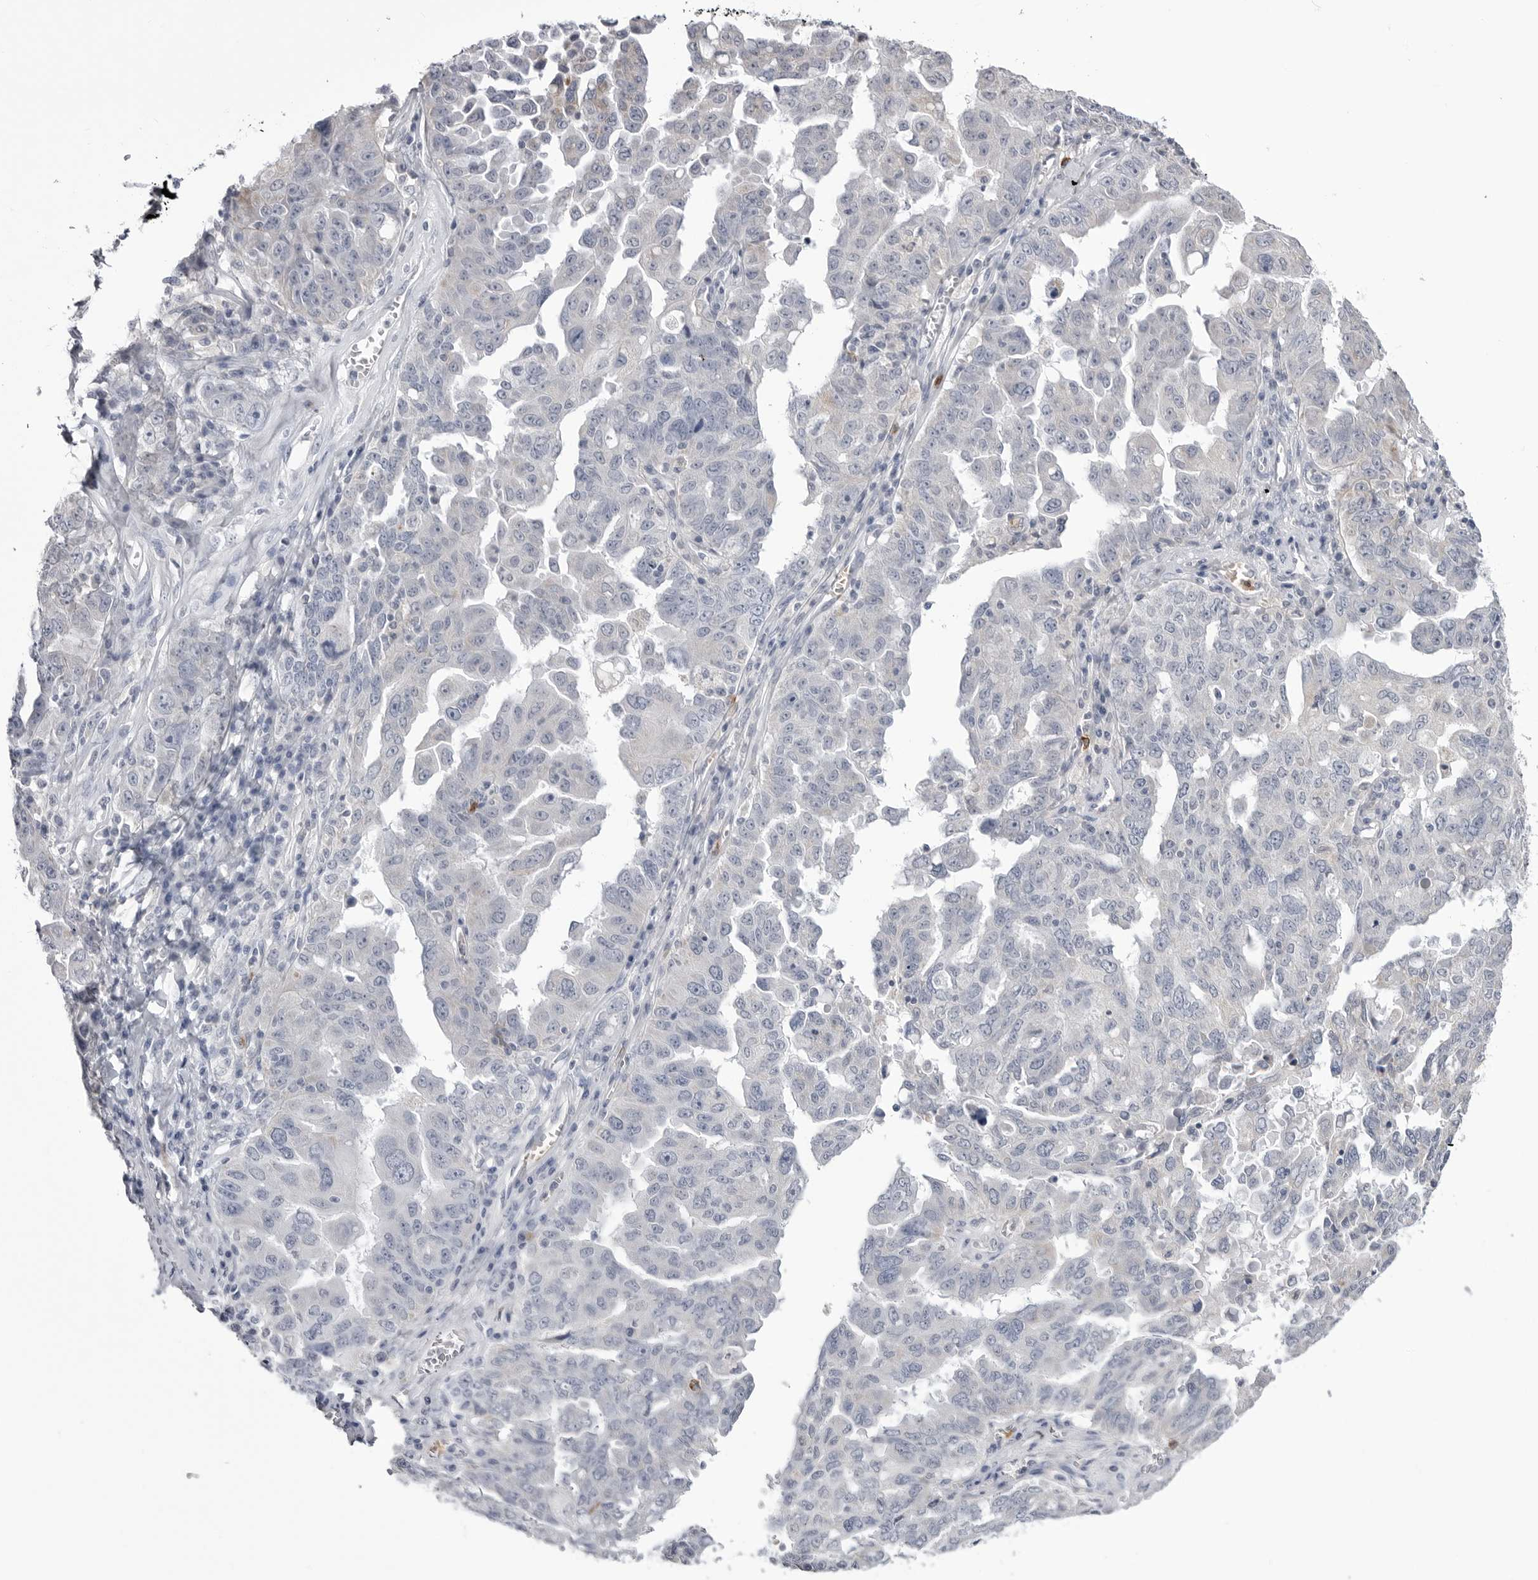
{"staining": {"intensity": "negative", "quantity": "none", "location": "none"}, "tissue": "ovarian cancer", "cell_type": "Tumor cells", "image_type": "cancer", "snomed": [{"axis": "morphology", "description": "Carcinoma, endometroid"}, {"axis": "topography", "description": "Ovary"}], "caption": "There is no significant expression in tumor cells of ovarian endometroid carcinoma. (Brightfield microscopy of DAB immunohistochemistry at high magnification).", "gene": "STAP2", "patient": {"sex": "female", "age": 62}}